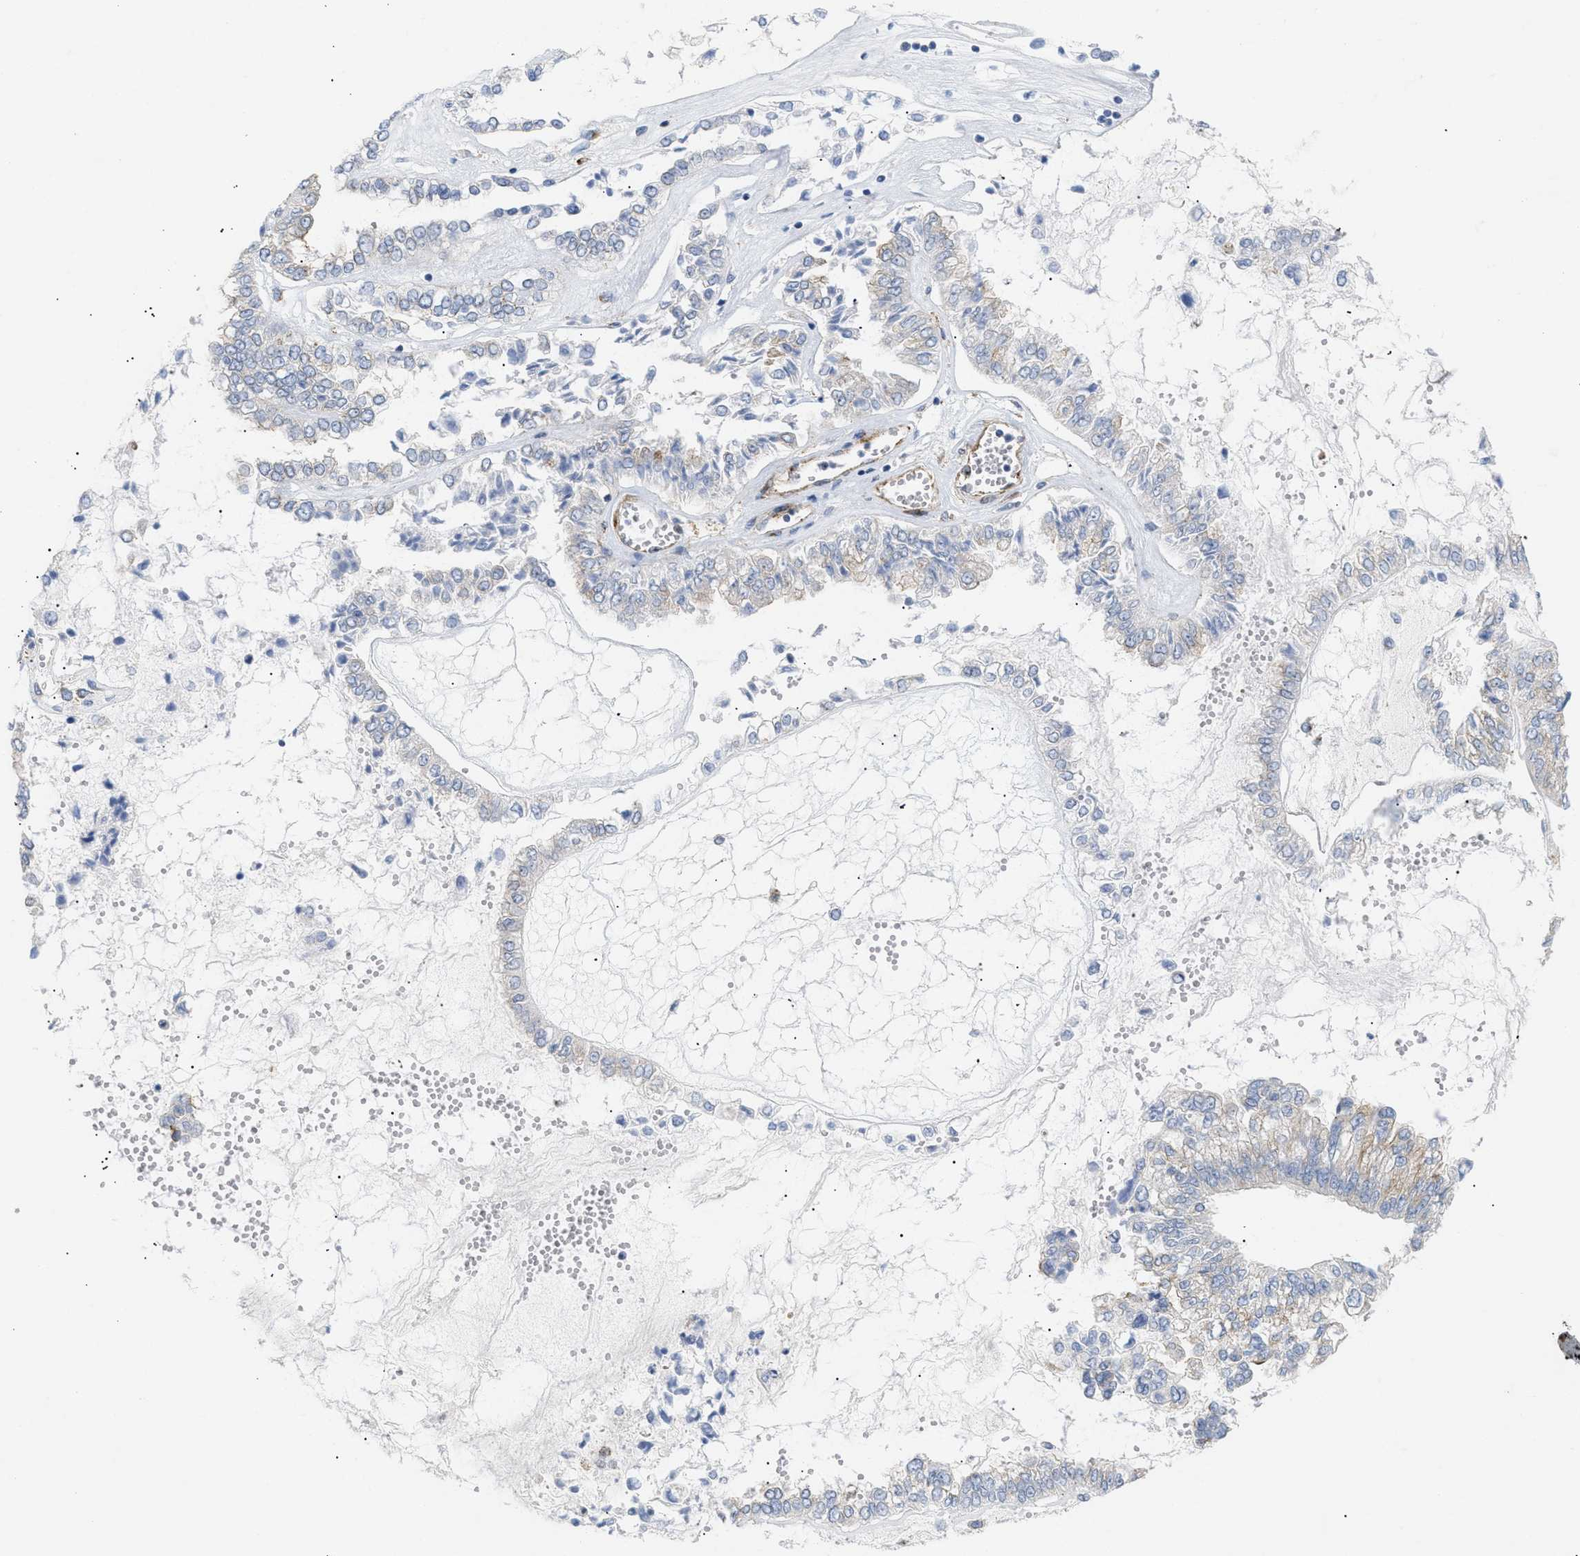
{"staining": {"intensity": "weak", "quantity": "<25%", "location": "cytoplasmic/membranous"}, "tissue": "liver cancer", "cell_type": "Tumor cells", "image_type": "cancer", "snomed": [{"axis": "morphology", "description": "Cholangiocarcinoma"}, {"axis": "topography", "description": "Liver"}], "caption": "There is no significant expression in tumor cells of liver cholangiocarcinoma. (Brightfield microscopy of DAB immunohistochemistry (IHC) at high magnification).", "gene": "DCTN4", "patient": {"sex": "female", "age": 79}}